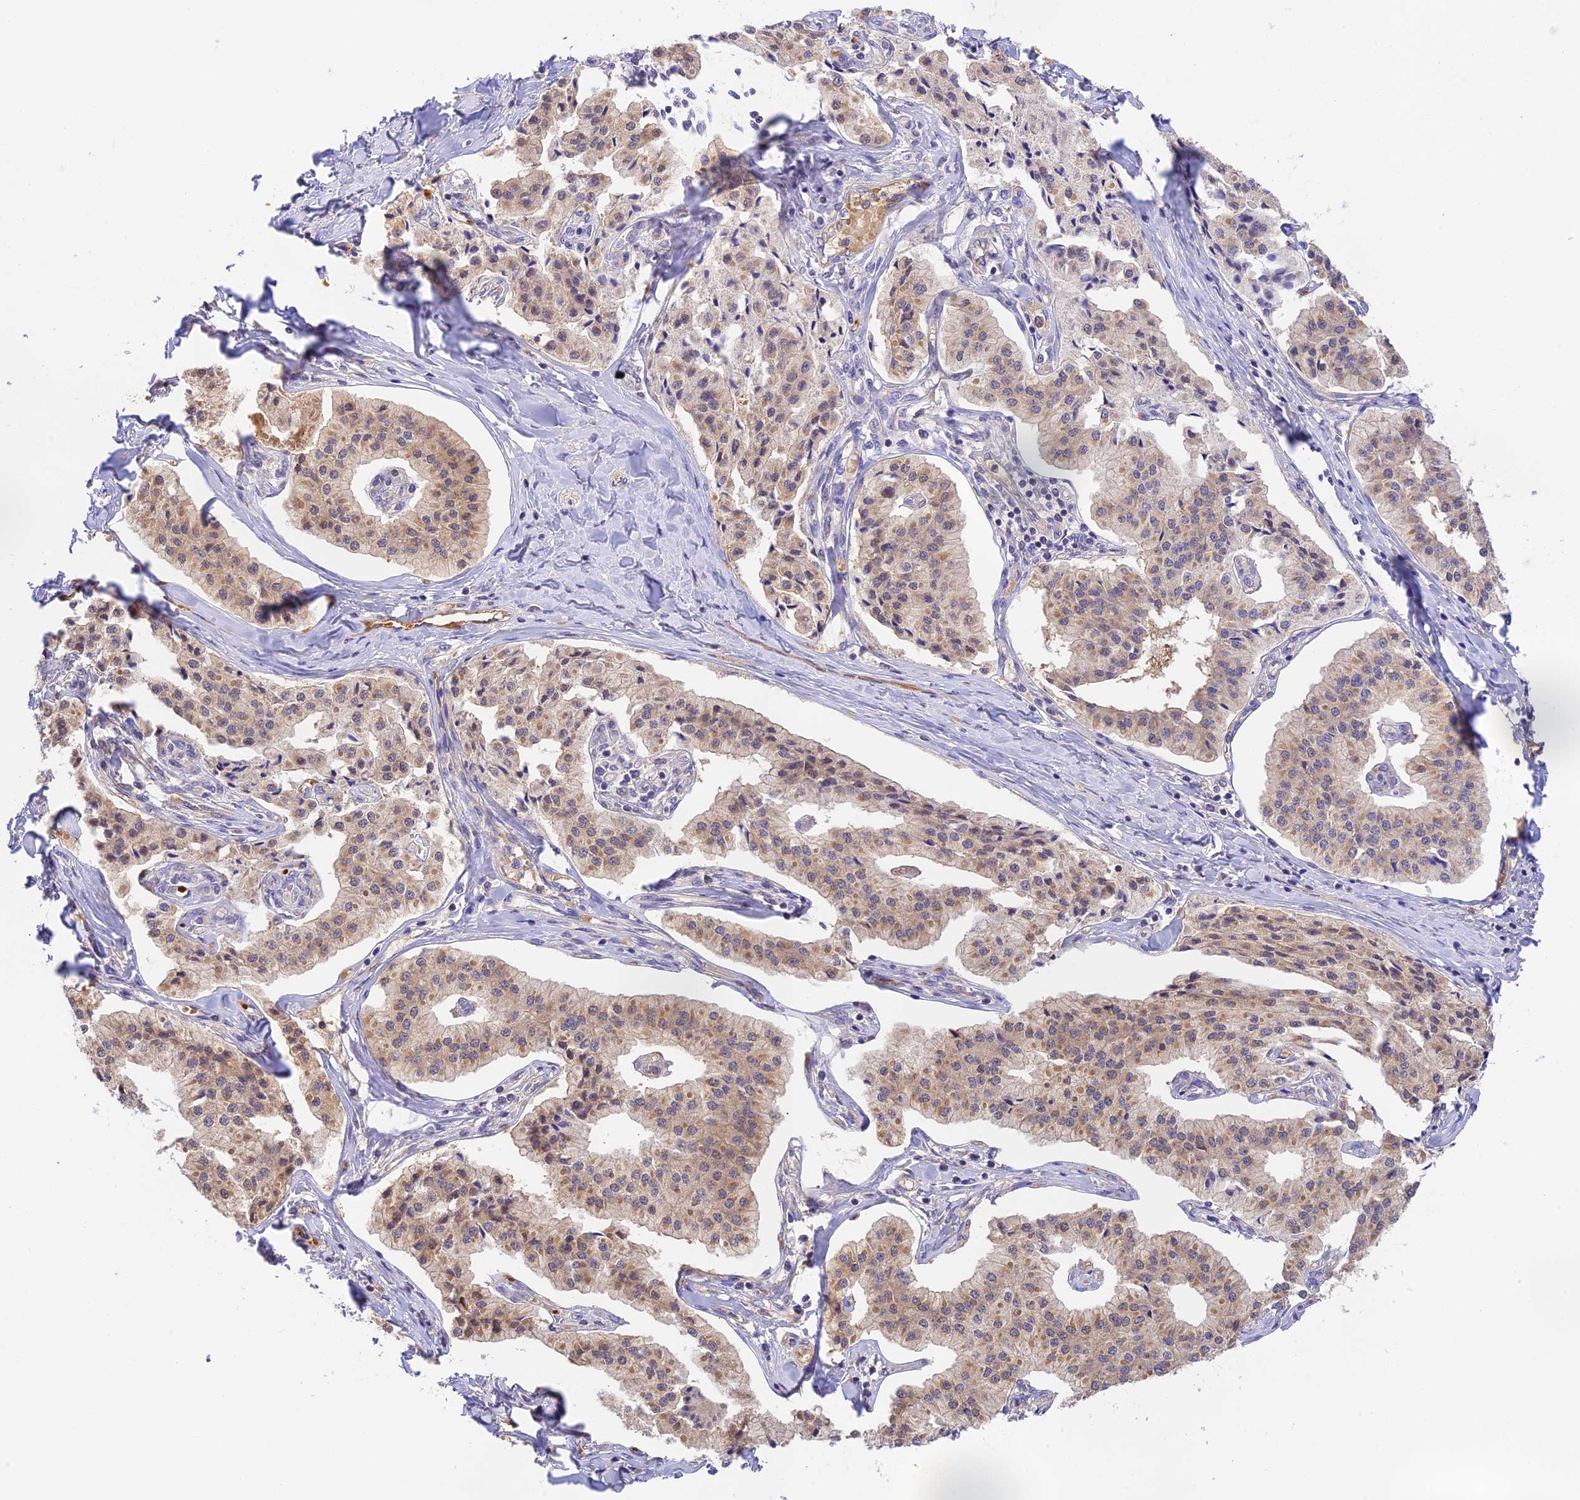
{"staining": {"intensity": "moderate", "quantity": "25%-75%", "location": "cytoplasmic/membranous"}, "tissue": "pancreatic cancer", "cell_type": "Tumor cells", "image_type": "cancer", "snomed": [{"axis": "morphology", "description": "Adenocarcinoma, NOS"}, {"axis": "topography", "description": "Pancreas"}], "caption": "Immunohistochemical staining of pancreatic adenocarcinoma reveals moderate cytoplasmic/membranous protein positivity in approximately 25%-75% of tumor cells. (DAB = brown stain, brightfield microscopy at high magnification).", "gene": "HDHD2", "patient": {"sex": "female", "age": 50}}